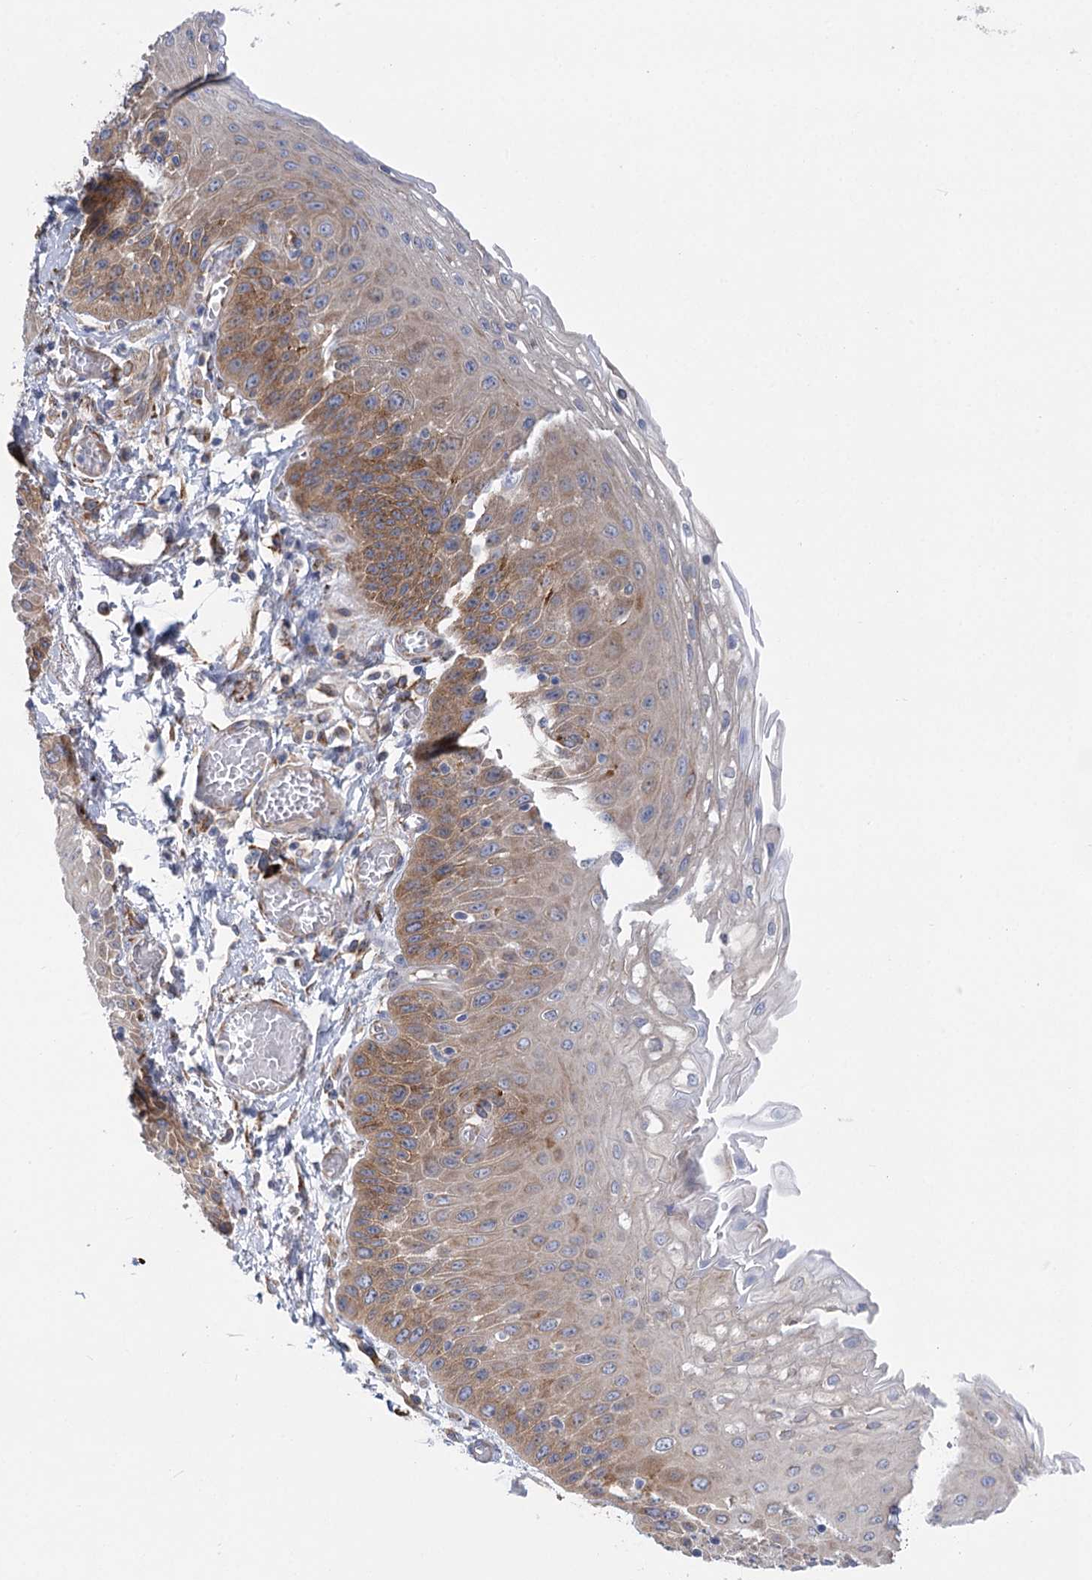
{"staining": {"intensity": "moderate", "quantity": "25%-75%", "location": "cytoplasmic/membranous"}, "tissue": "esophagus", "cell_type": "Squamous epithelial cells", "image_type": "normal", "snomed": [{"axis": "morphology", "description": "Normal tissue, NOS"}, {"axis": "topography", "description": "Esophagus"}], "caption": "Protein staining by IHC exhibits moderate cytoplasmic/membranous positivity in about 25%-75% of squamous epithelial cells in normal esophagus.", "gene": "METTL24", "patient": {"sex": "male", "age": 81}}